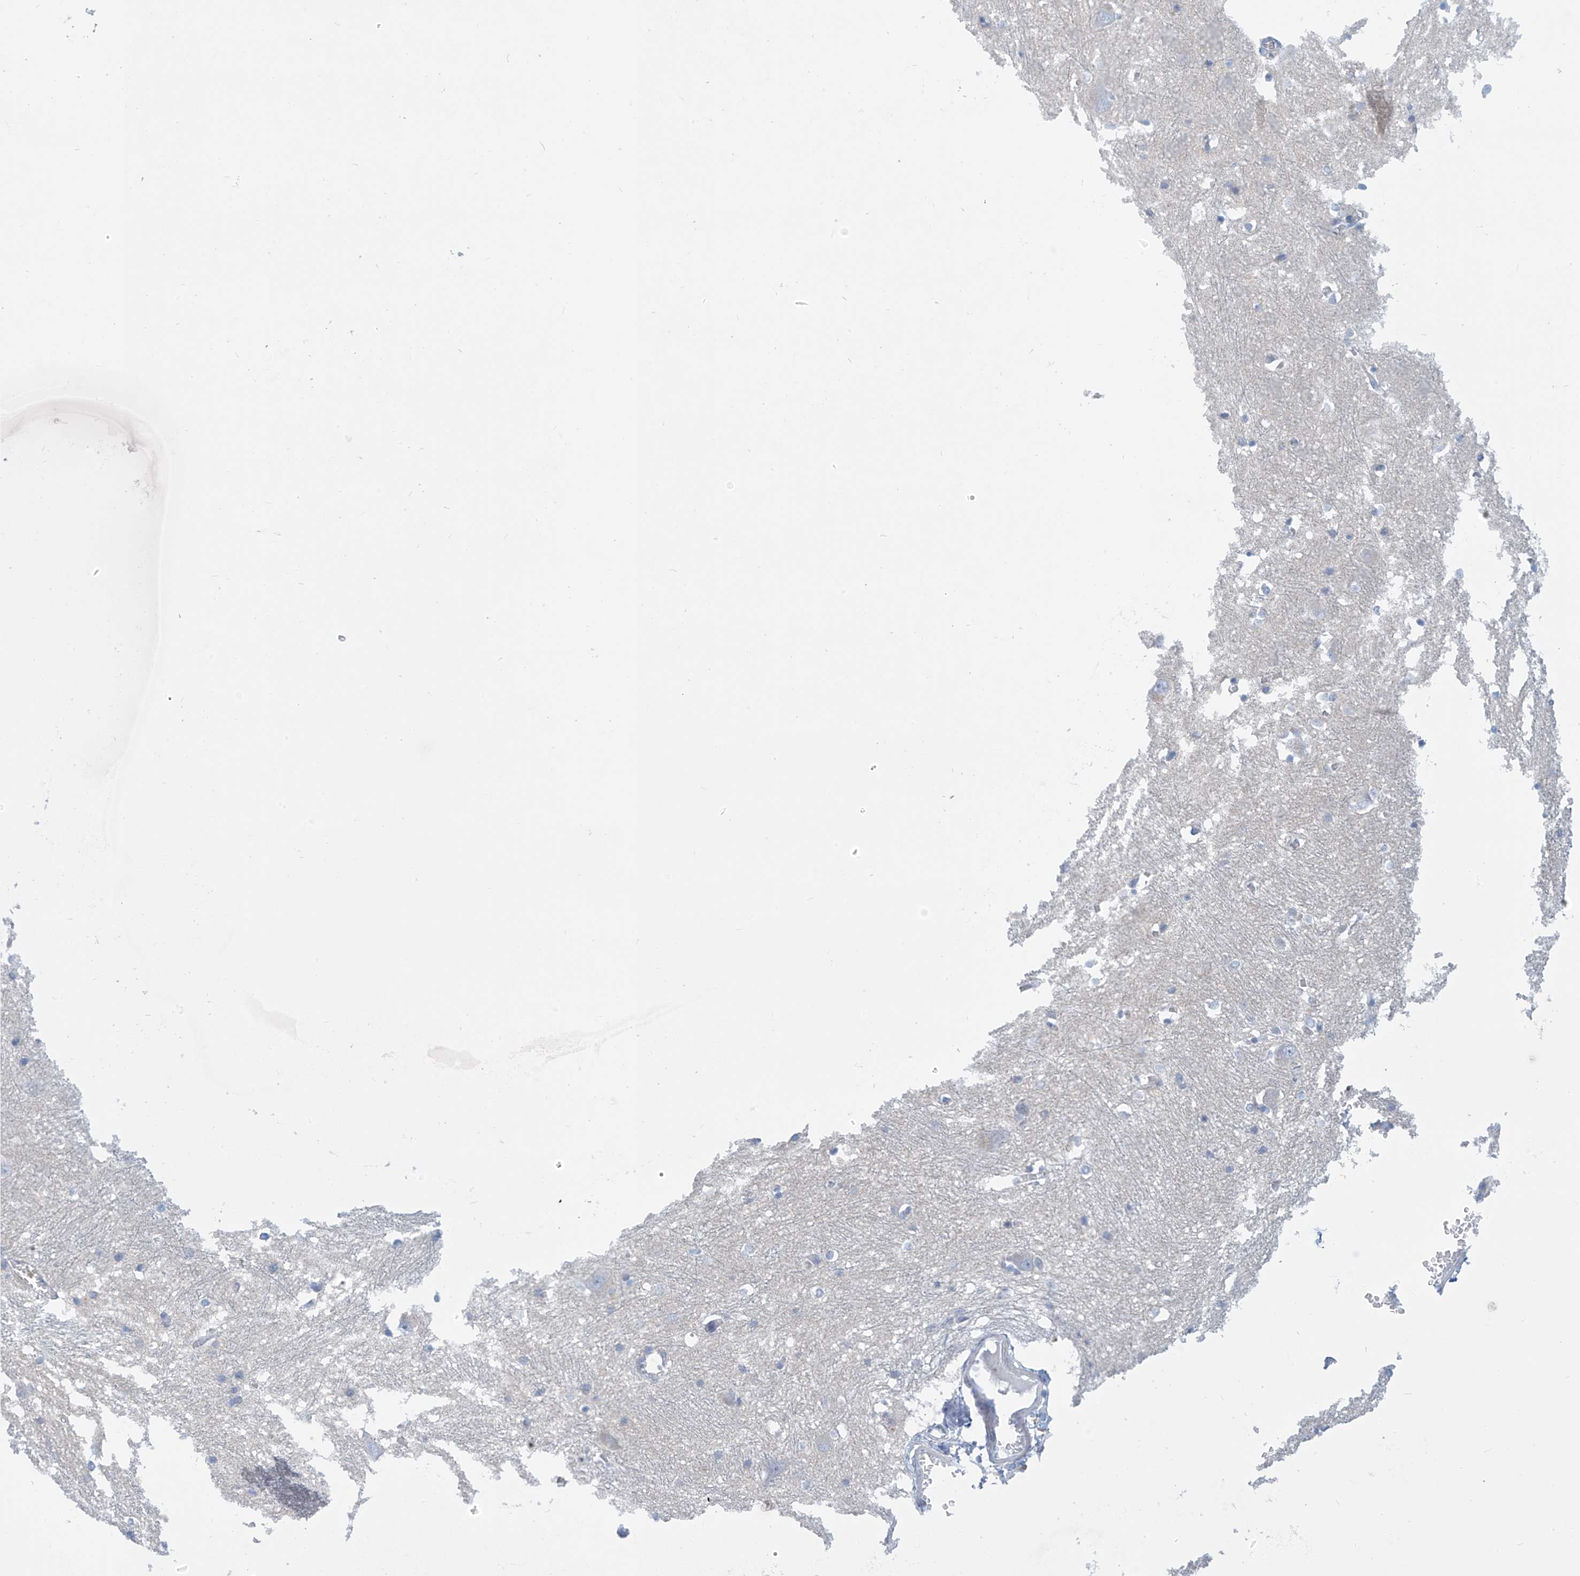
{"staining": {"intensity": "negative", "quantity": "none", "location": "none"}, "tissue": "caudate", "cell_type": "Glial cells", "image_type": "normal", "snomed": [{"axis": "morphology", "description": "Normal tissue, NOS"}, {"axis": "topography", "description": "Lateral ventricle wall"}], "caption": "IHC of unremarkable human caudate displays no expression in glial cells. Brightfield microscopy of immunohistochemistry stained with DAB (brown) and hematoxylin (blue), captured at high magnification.", "gene": "FABP2", "patient": {"sex": "male", "age": 37}}